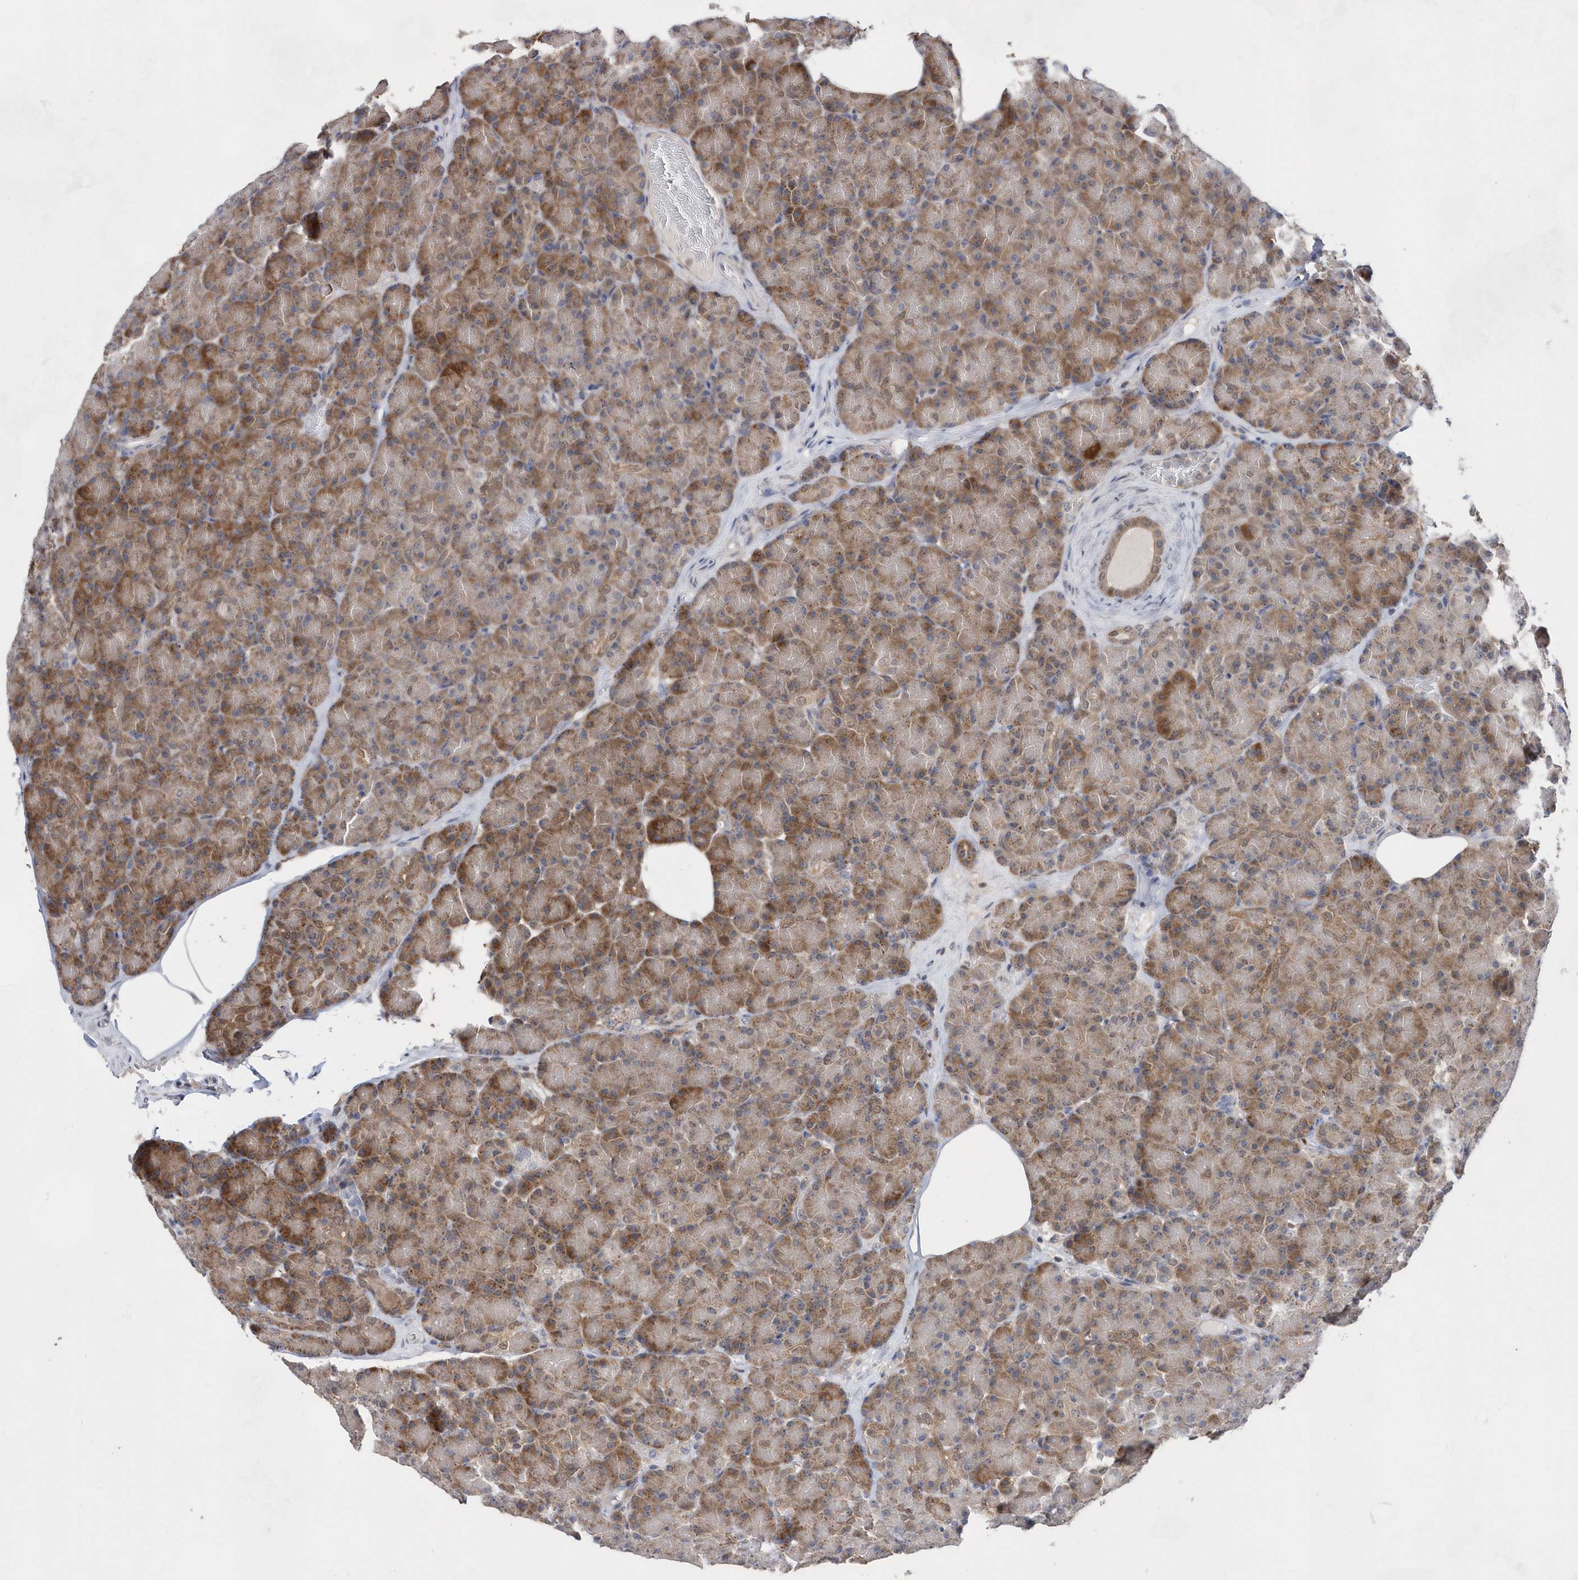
{"staining": {"intensity": "moderate", "quantity": ">75%", "location": "cytoplasmic/membranous"}, "tissue": "pancreas", "cell_type": "Exocrine glandular cells", "image_type": "normal", "snomed": [{"axis": "morphology", "description": "Normal tissue, NOS"}, {"axis": "topography", "description": "Pancreas"}], "caption": "Exocrine glandular cells demonstrate medium levels of moderate cytoplasmic/membranous staining in about >75% of cells in normal pancreas.", "gene": "BDH2", "patient": {"sex": "female", "age": 43}}